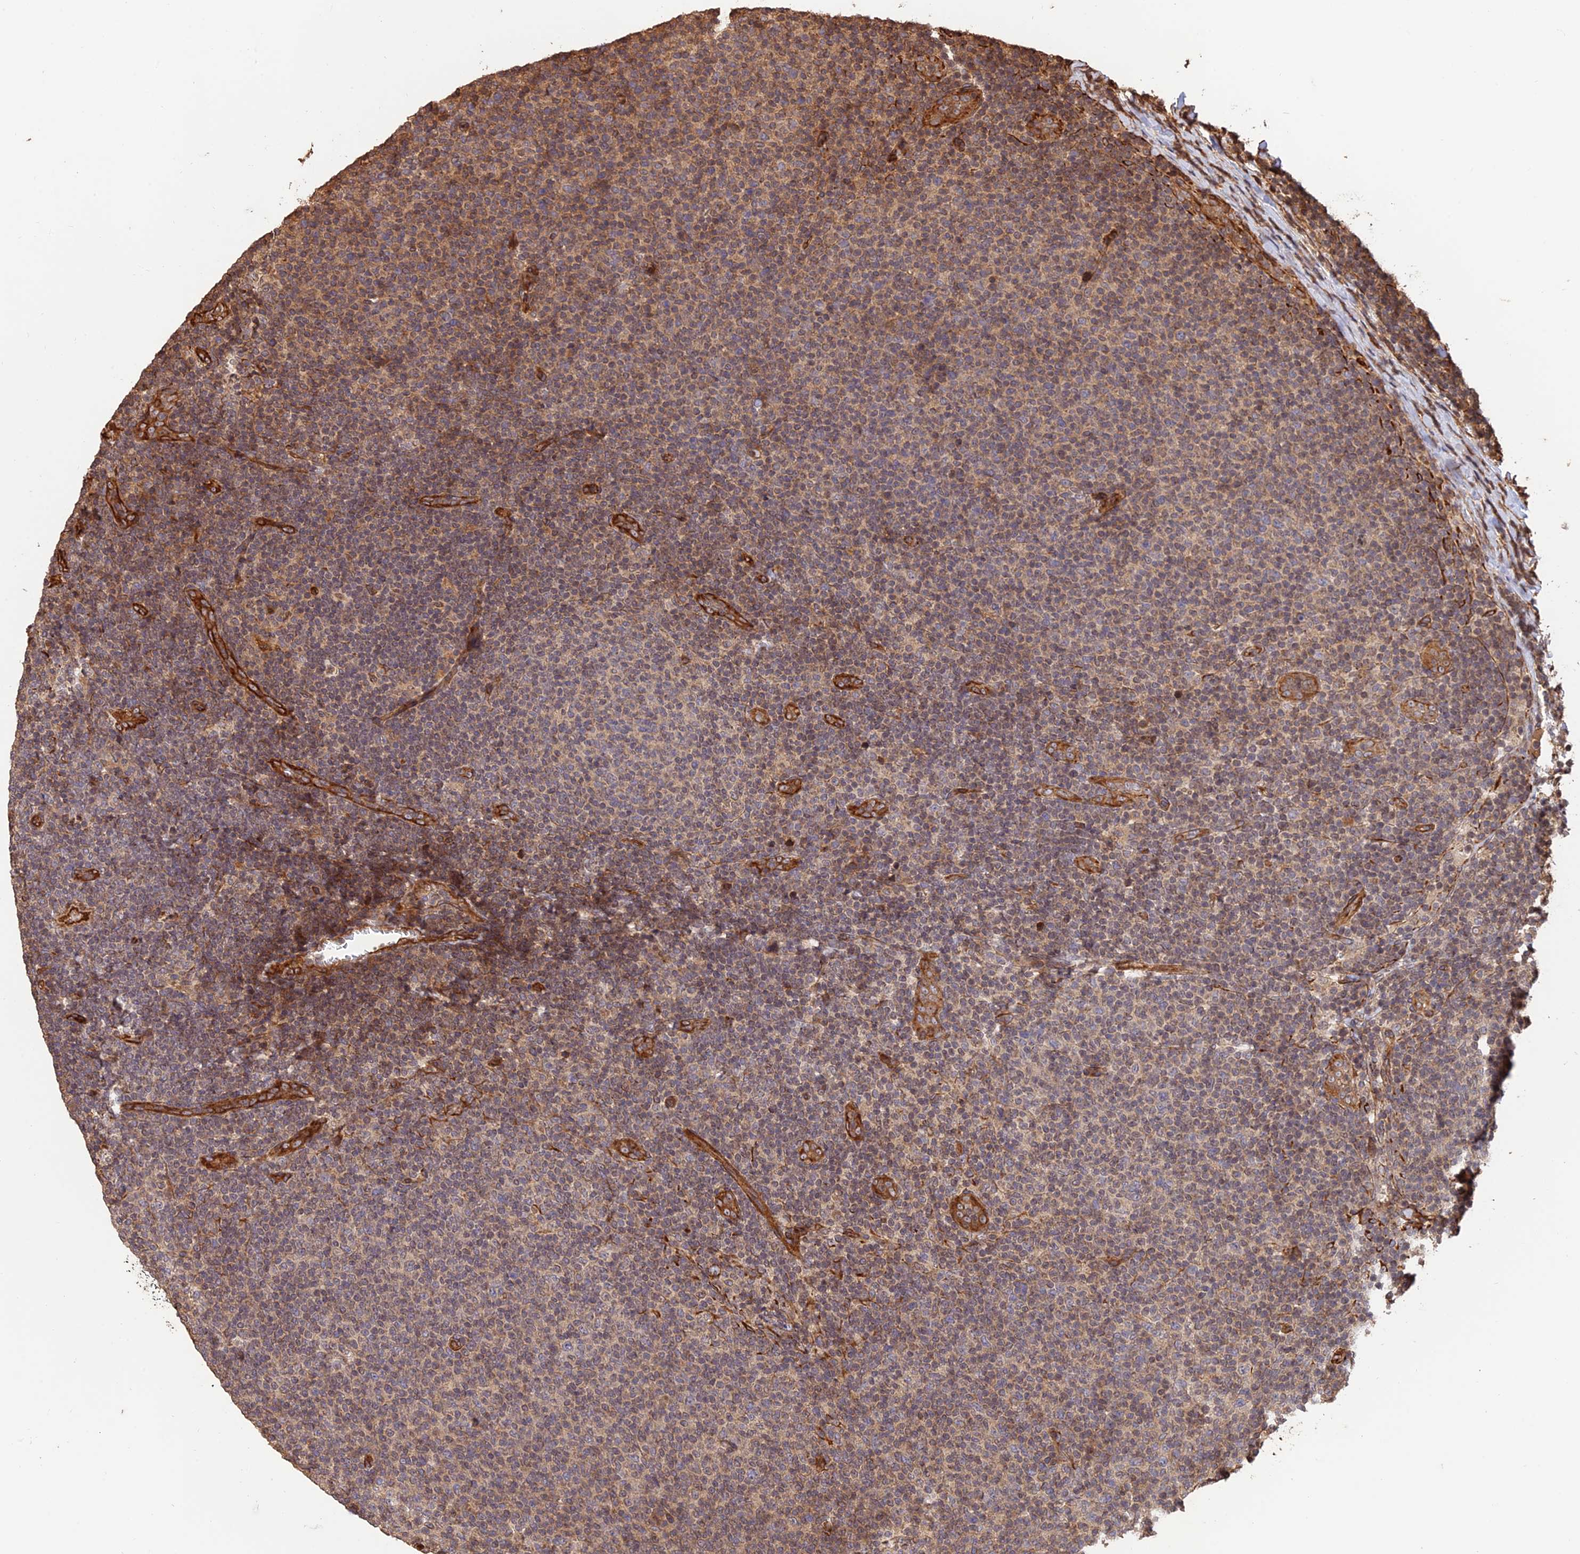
{"staining": {"intensity": "weak", "quantity": "25%-75%", "location": "cytoplasmic/membranous"}, "tissue": "lymphoma", "cell_type": "Tumor cells", "image_type": "cancer", "snomed": [{"axis": "morphology", "description": "Malignant lymphoma, non-Hodgkin's type, Low grade"}, {"axis": "topography", "description": "Lymph node"}], "caption": "Lymphoma stained with a protein marker displays weak staining in tumor cells.", "gene": "CREBL2", "patient": {"sex": "male", "age": 66}}